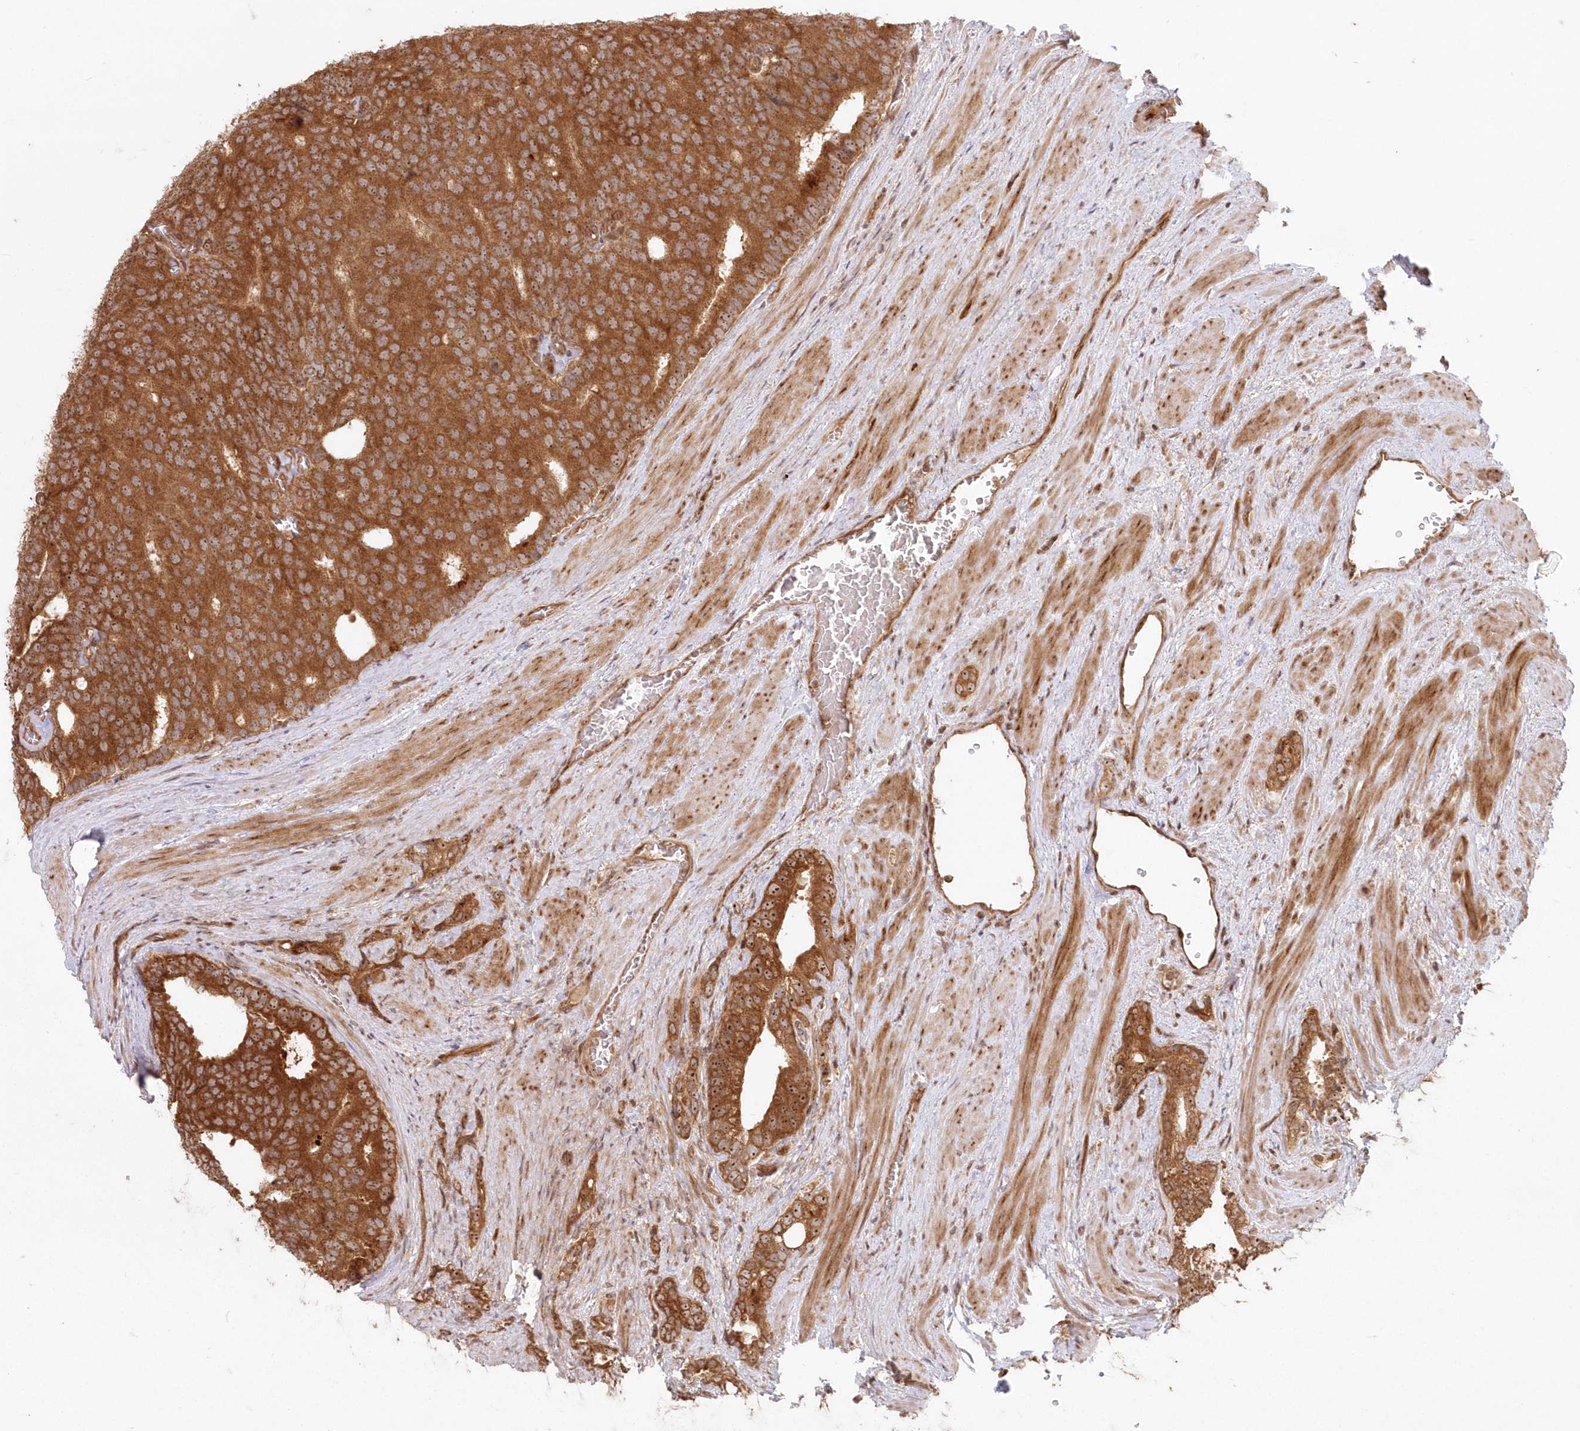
{"staining": {"intensity": "strong", "quantity": ">75%", "location": "cytoplasmic/membranous,nuclear"}, "tissue": "prostate cancer", "cell_type": "Tumor cells", "image_type": "cancer", "snomed": [{"axis": "morphology", "description": "Adenocarcinoma, Low grade"}, {"axis": "topography", "description": "Prostate"}], "caption": "IHC image of prostate cancer (adenocarcinoma (low-grade)) stained for a protein (brown), which shows high levels of strong cytoplasmic/membranous and nuclear positivity in about >75% of tumor cells.", "gene": "SERINC1", "patient": {"sex": "male", "age": 71}}